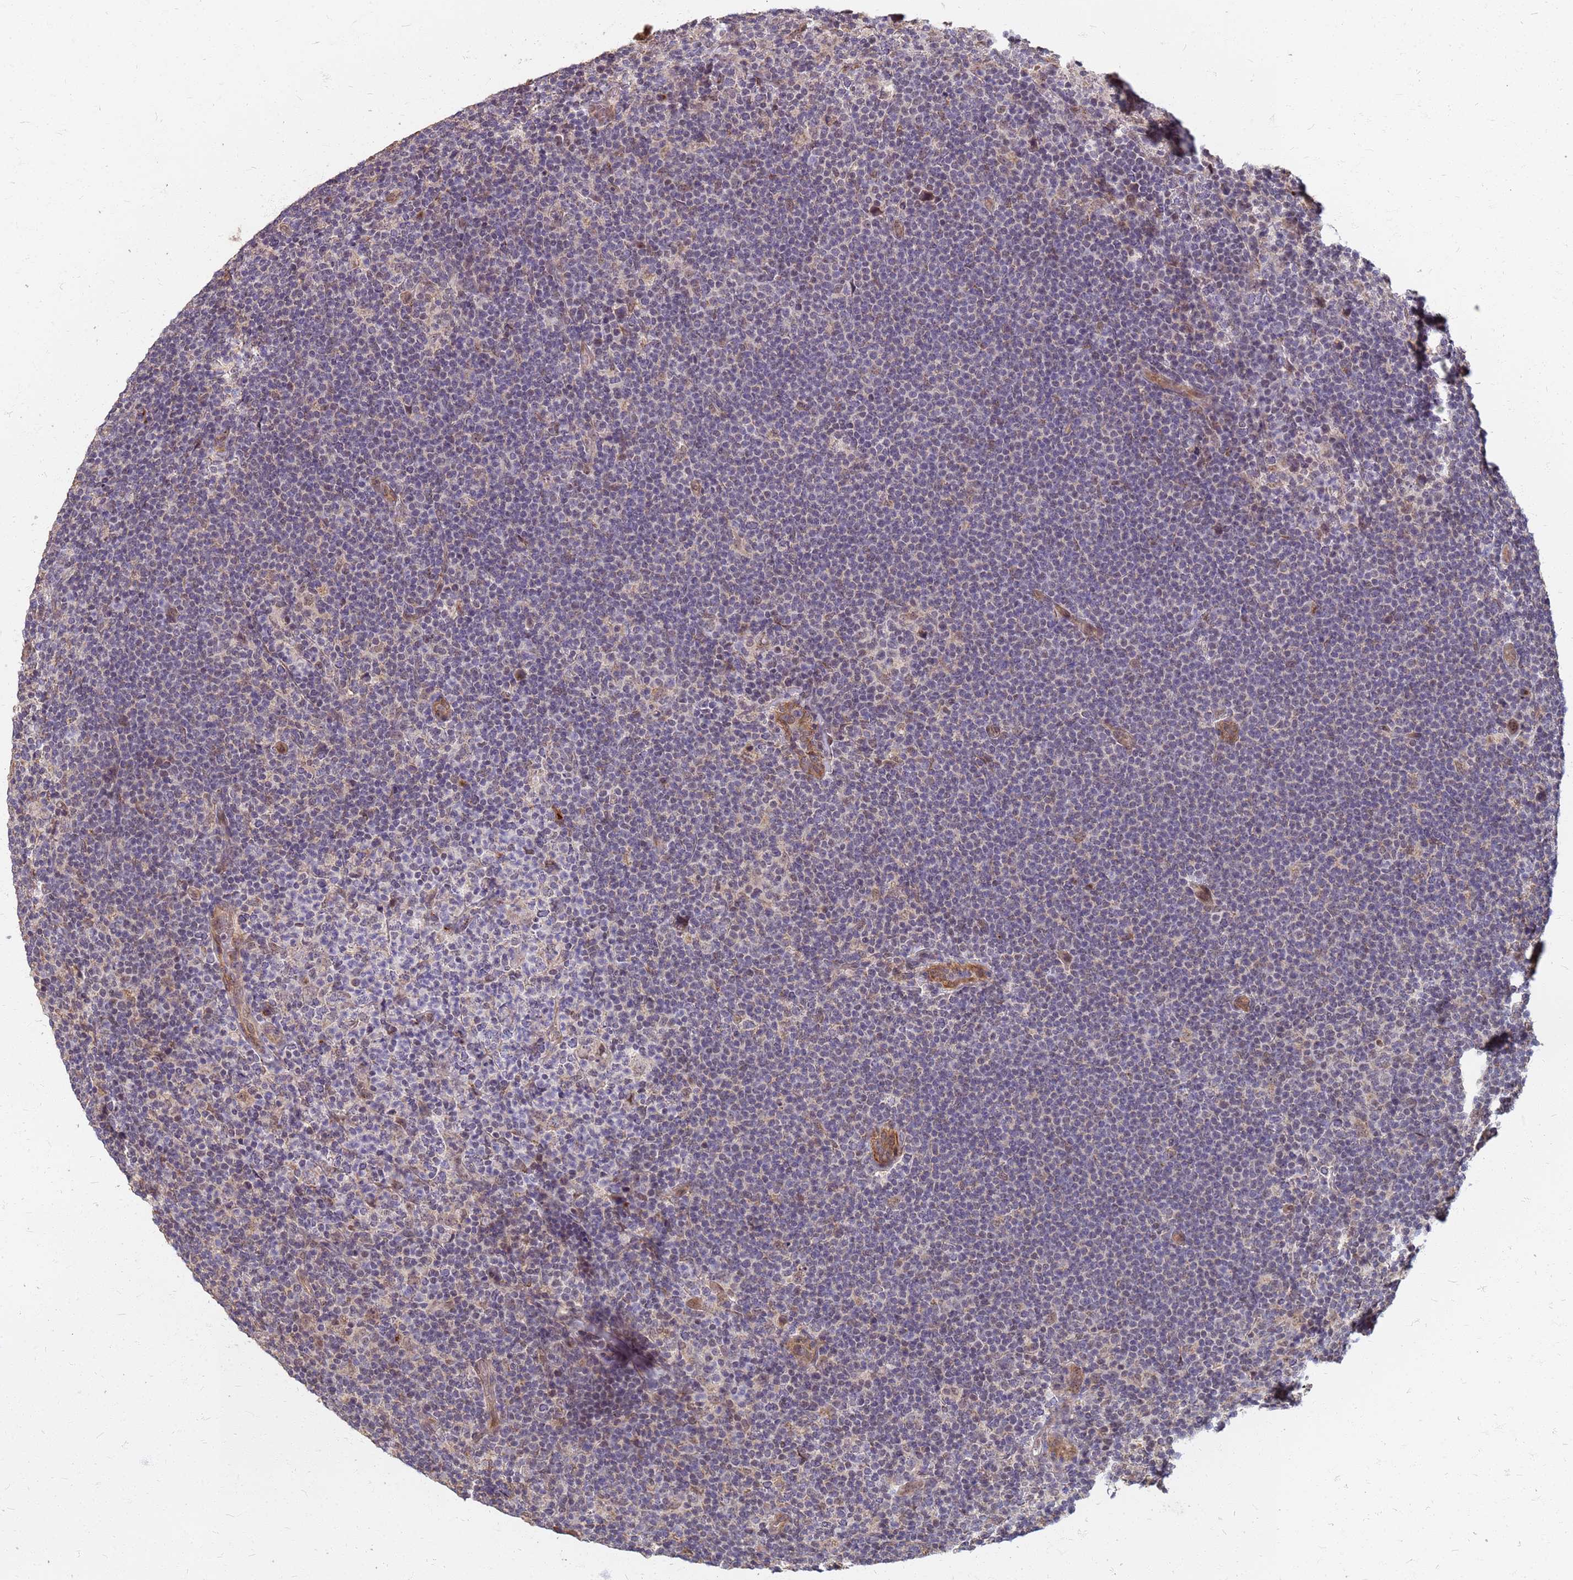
{"staining": {"intensity": "weak", "quantity": ">75%", "location": "nuclear"}, "tissue": "lymphoma", "cell_type": "Tumor cells", "image_type": "cancer", "snomed": [{"axis": "morphology", "description": "Hodgkin's disease, NOS"}, {"axis": "topography", "description": "Lymph node"}], "caption": "Immunohistochemistry (IHC) image of neoplastic tissue: Hodgkin's disease stained using immunohistochemistry displays low levels of weak protein expression localized specifically in the nuclear of tumor cells, appearing as a nuclear brown color.", "gene": "ITGB4", "patient": {"sex": "female", "age": 57}}